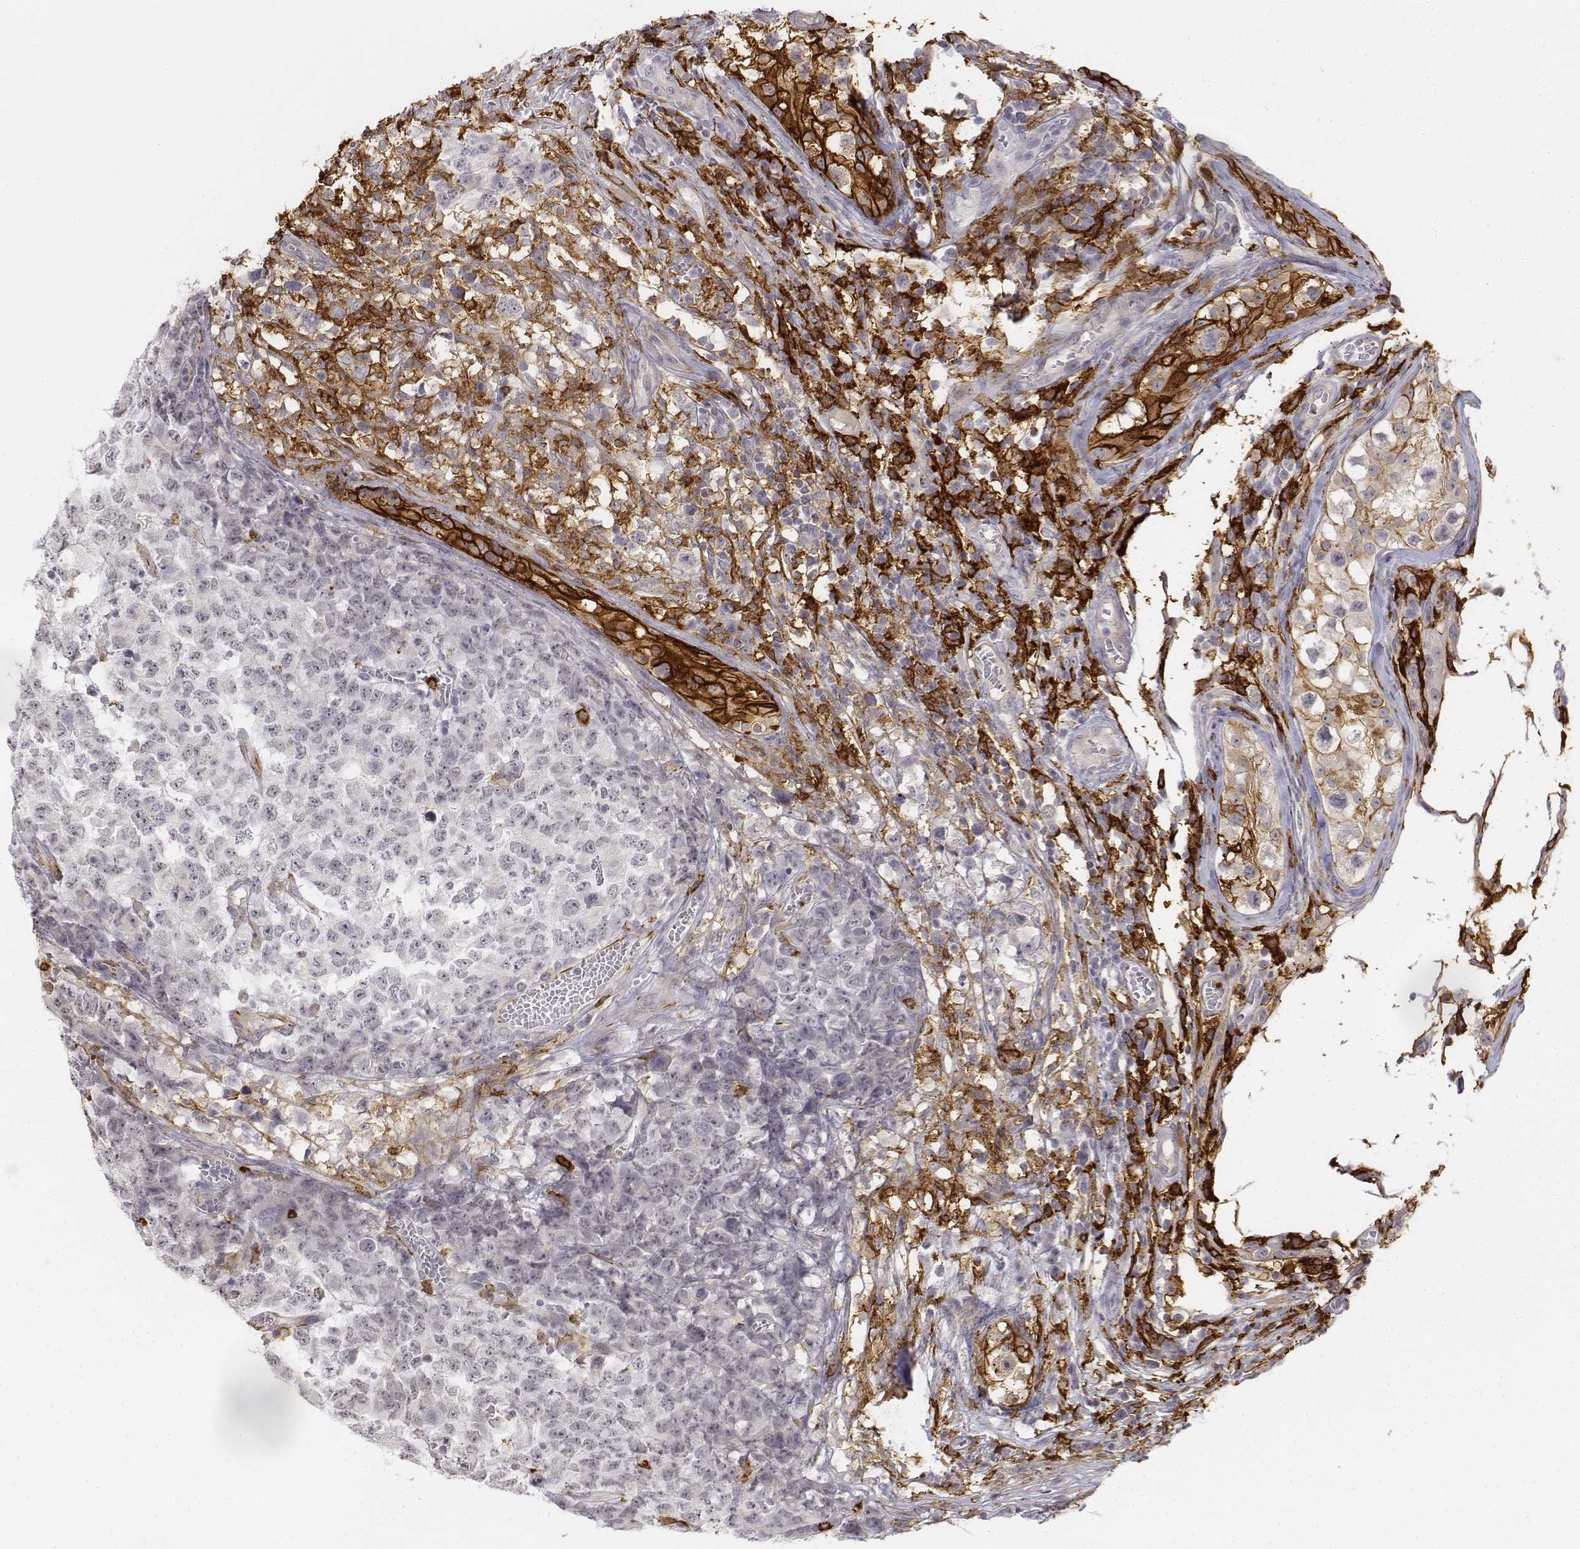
{"staining": {"intensity": "negative", "quantity": "none", "location": "none"}, "tissue": "testis cancer", "cell_type": "Tumor cells", "image_type": "cancer", "snomed": [{"axis": "morphology", "description": "Carcinoma, Embryonal, NOS"}, {"axis": "topography", "description": "Testis"}], "caption": "Tumor cells show no significant protein positivity in testis cancer (embryonal carcinoma).", "gene": "CD14", "patient": {"sex": "male", "age": 23}}